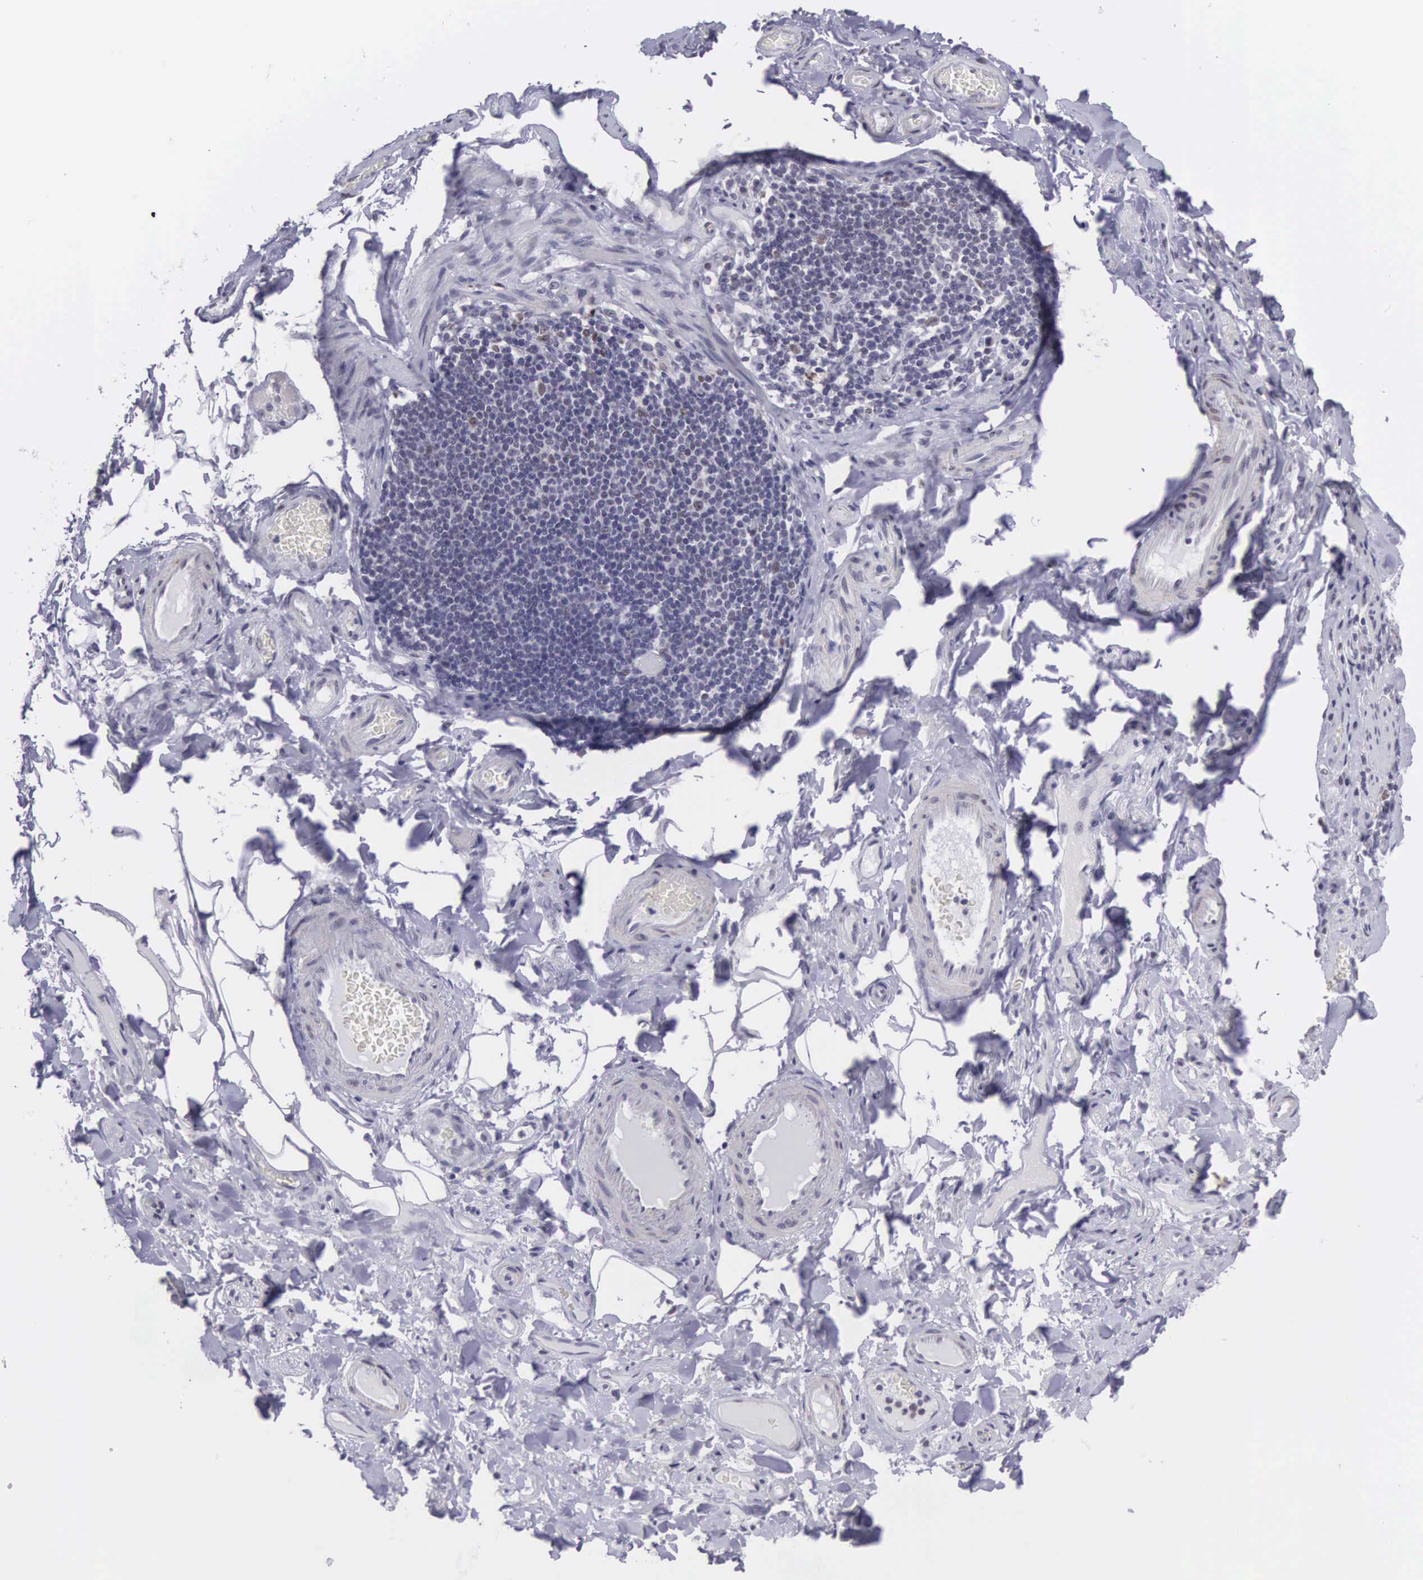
{"staining": {"intensity": "negative", "quantity": "none", "location": "none"}, "tissue": "adipose tissue", "cell_type": "Adipocytes", "image_type": "normal", "snomed": [{"axis": "morphology", "description": "Normal tissue, NOS"}, {"axis": "topography", "description": "Duodenum"}], "caption": "Immunohistochemistry of normal adipose tissue exhibits no expression in adipocytes.", "gene": "ETV6", "patient": {"sex": "male", "age": 63}}